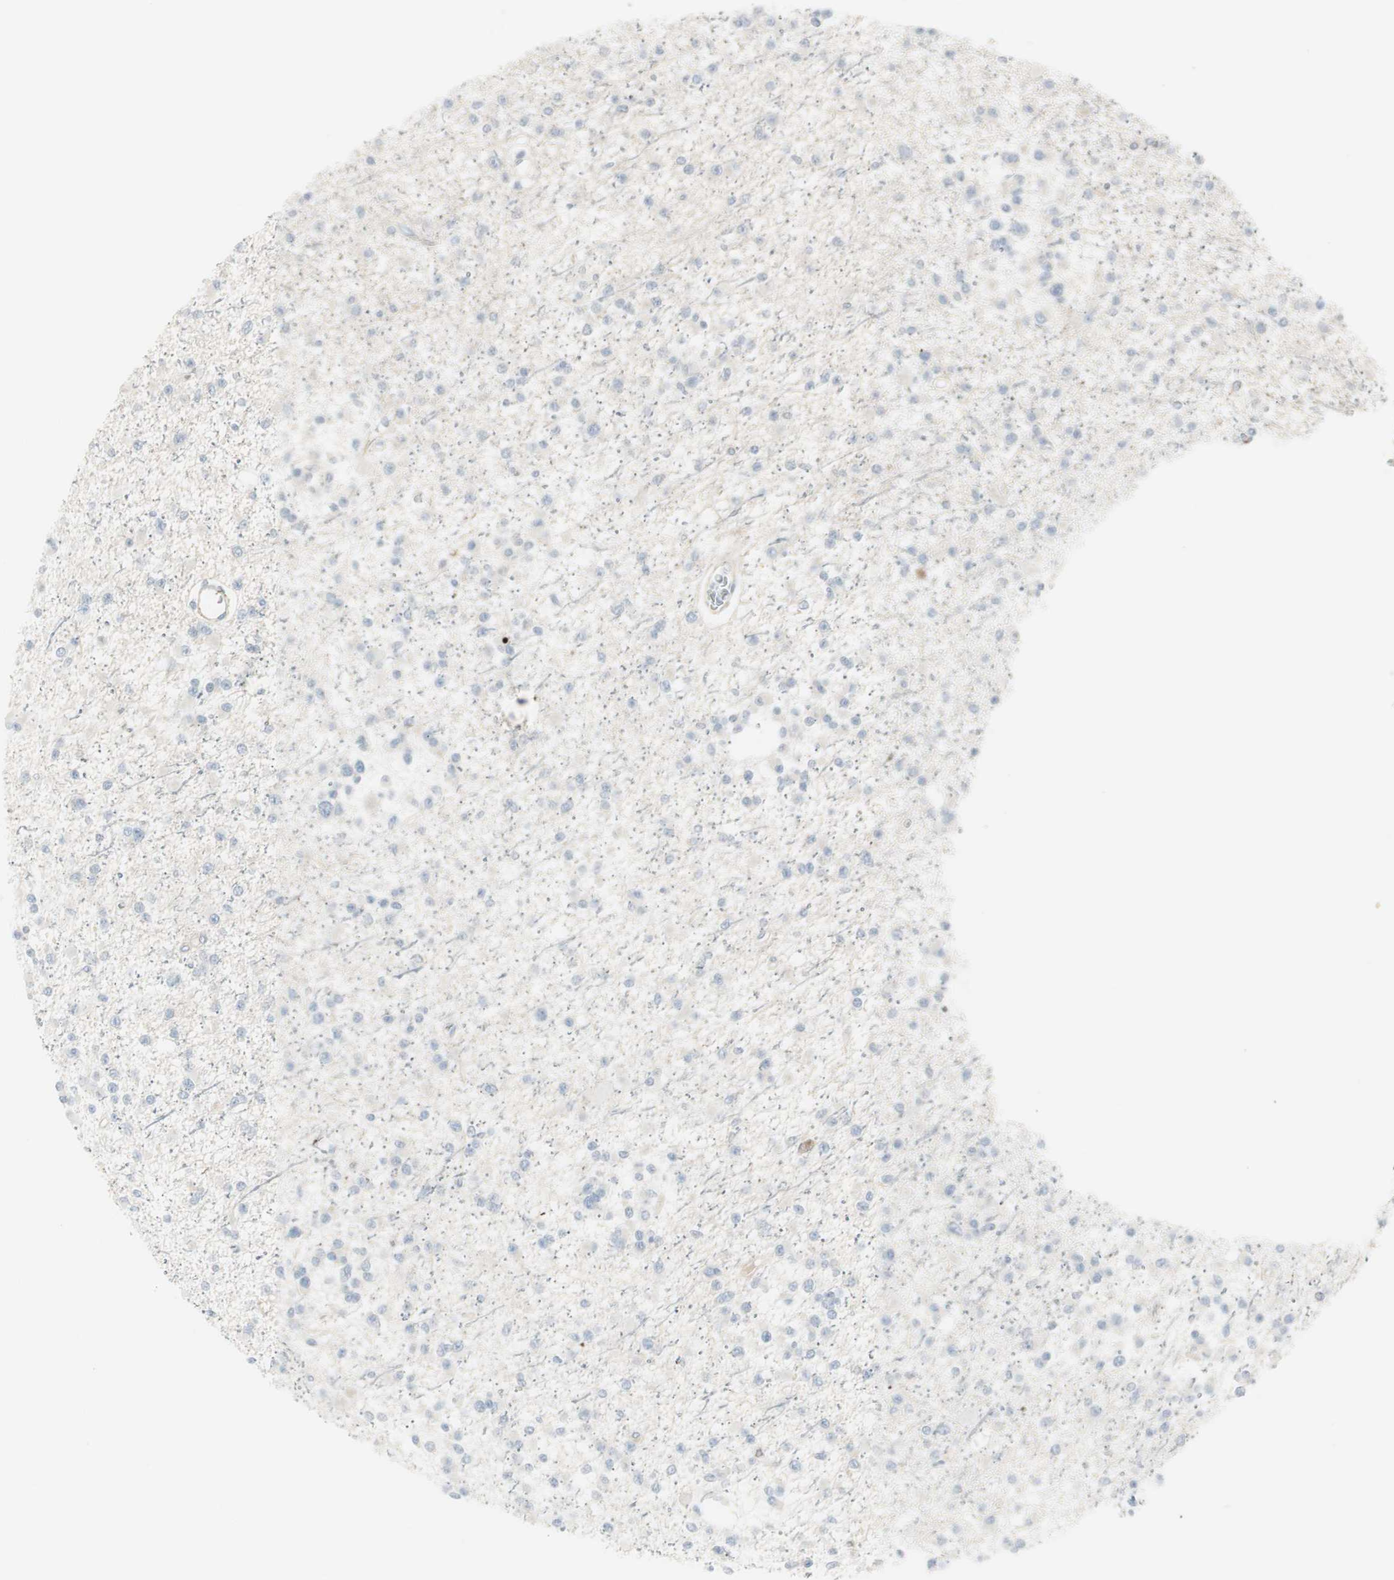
{"staining": {"intensity": "negative", "quantity": "none", "location": "none"}, "tissue": "glioma", "cell_type": "Tumor cells", "image_type": "cancer", "snomed": [{"axis": "morphology", "description": "Glioma, malignant, Low grade"}, {"axis": "topography", "description": "Brain"}], "caption": "Micrograph shows no protein expression in tumor cells of malignant low-grade glioma tissue. The staining was performed using DAB to visualize the protein expression in brown, while the nuclei were stained in blue with hematoxylin (Magnification: 20x).", "gene": "CACNA2D1", "patient": {"sex": "female", "age": 22}}